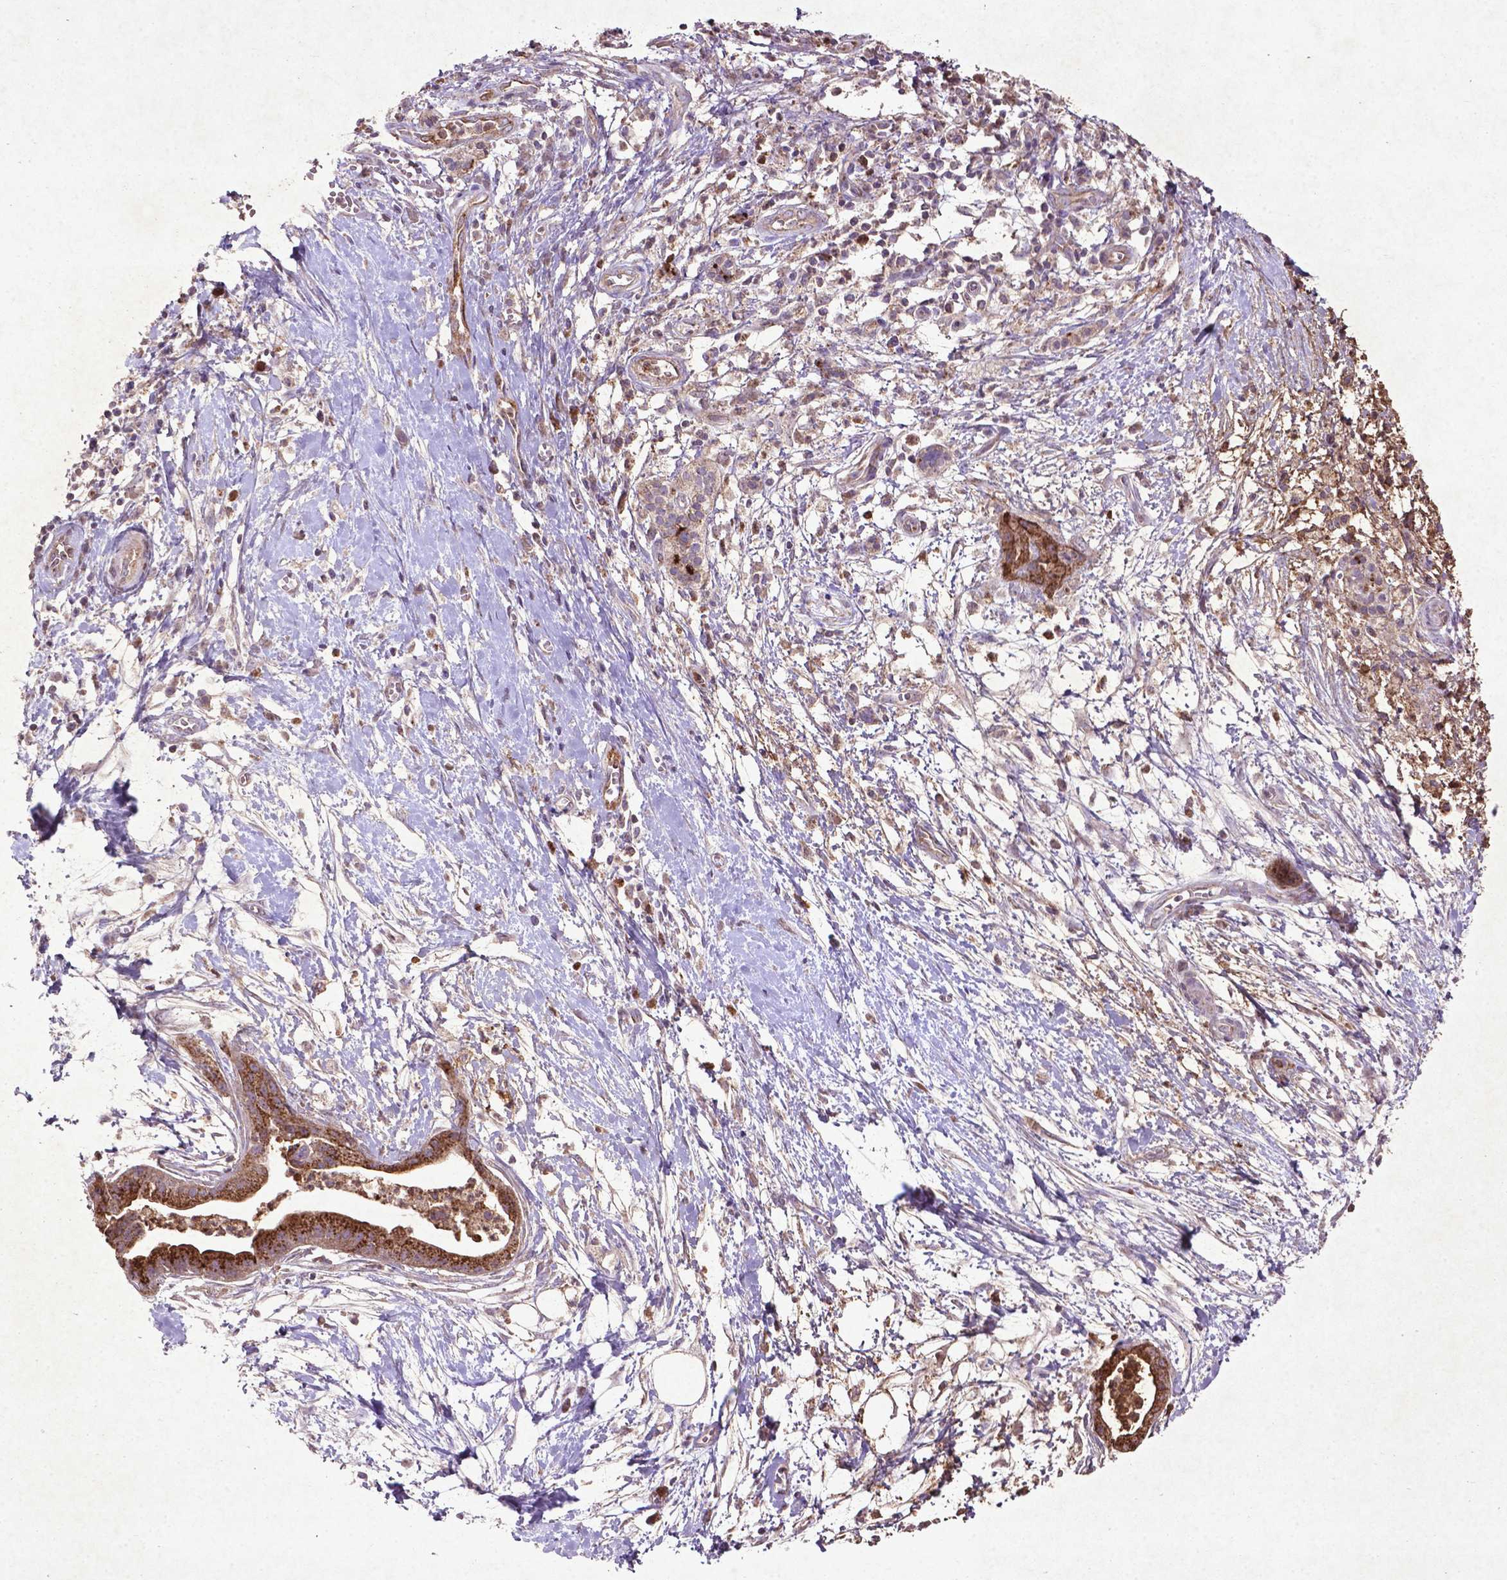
{"staining": {"intensity": "strong", "quantity": "25%-75%", "location": "cytoplasmic/membranous"}, "tissue": "pancreatic cancer", "cell_type": "Tumor cells", "image_type": "cancer", "snomed": [{"axis": "morphology", "description": "Normal tissue, NOS"}, {"axis": "morphology", "description": "Adenocarcinoma, NOS"}, {"axis": "topography", "description": "Lymph node"}, {"axis": "topography", "description": "Pancreas"}], "caption": "High-power microscopy captured an immunohistochemistry image of adenocarcinoma (pancreatic), revealing strong cytoplasmic/membranous staining in approximately 25%-75% of tumor cells.", "gene": "MTOR", "patient": {"sex": "female", "age": 58}}